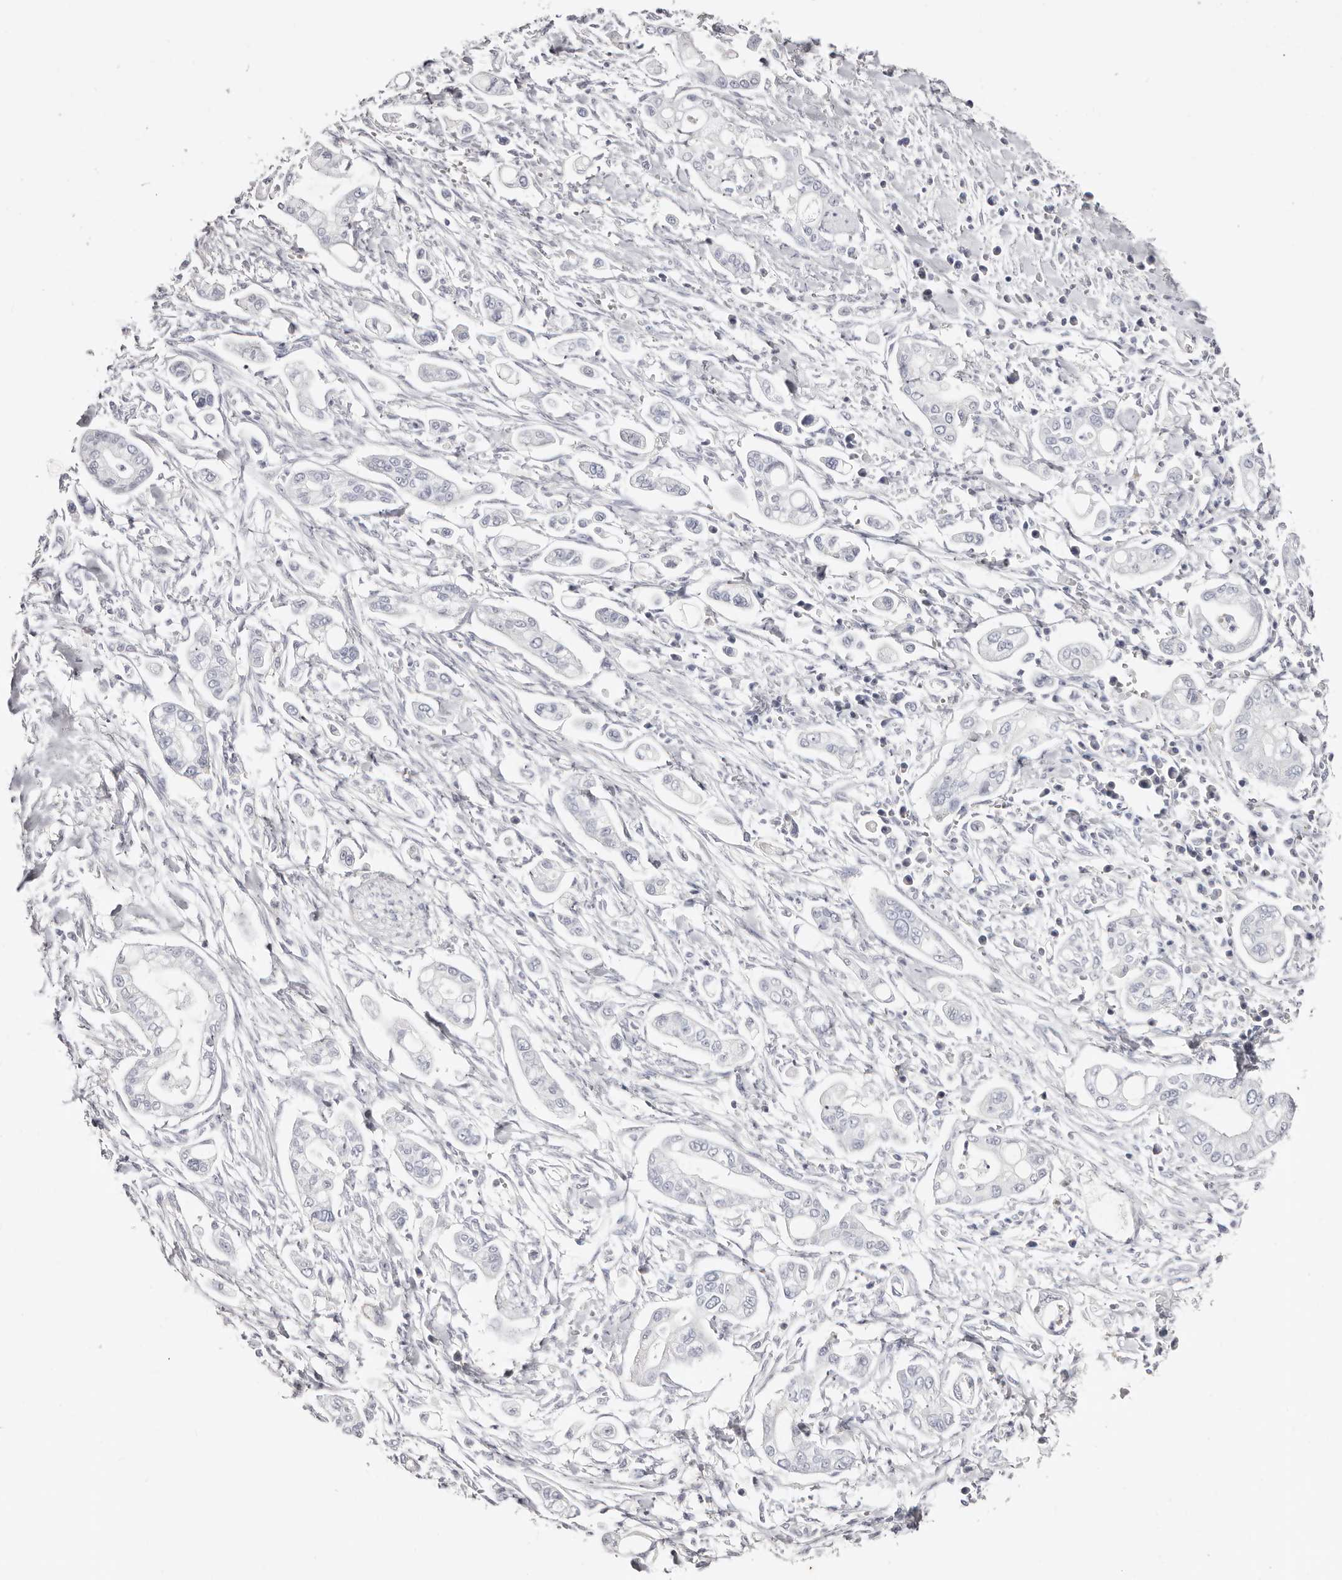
{"staining": {"intensity": "negative", "quantity": "none", "location": "none"}, "tissue": "pancreatic cancer", "cell_type": "Tumor cells", "image_type": "cancer", "snomed": [{"axis": "morphology", "description": "Adenocarcinoma, NOS"}, {"axis": "topography", "description": "Pancreas"}], "caption": "IHC histopathology image of human pancreatic cancer (adenocarcinoma) stained for a protein (brown), which shows no expression in tumor cells.", "gene": "AKNAD1", "patient": {"sex": "male", "age": 68}}